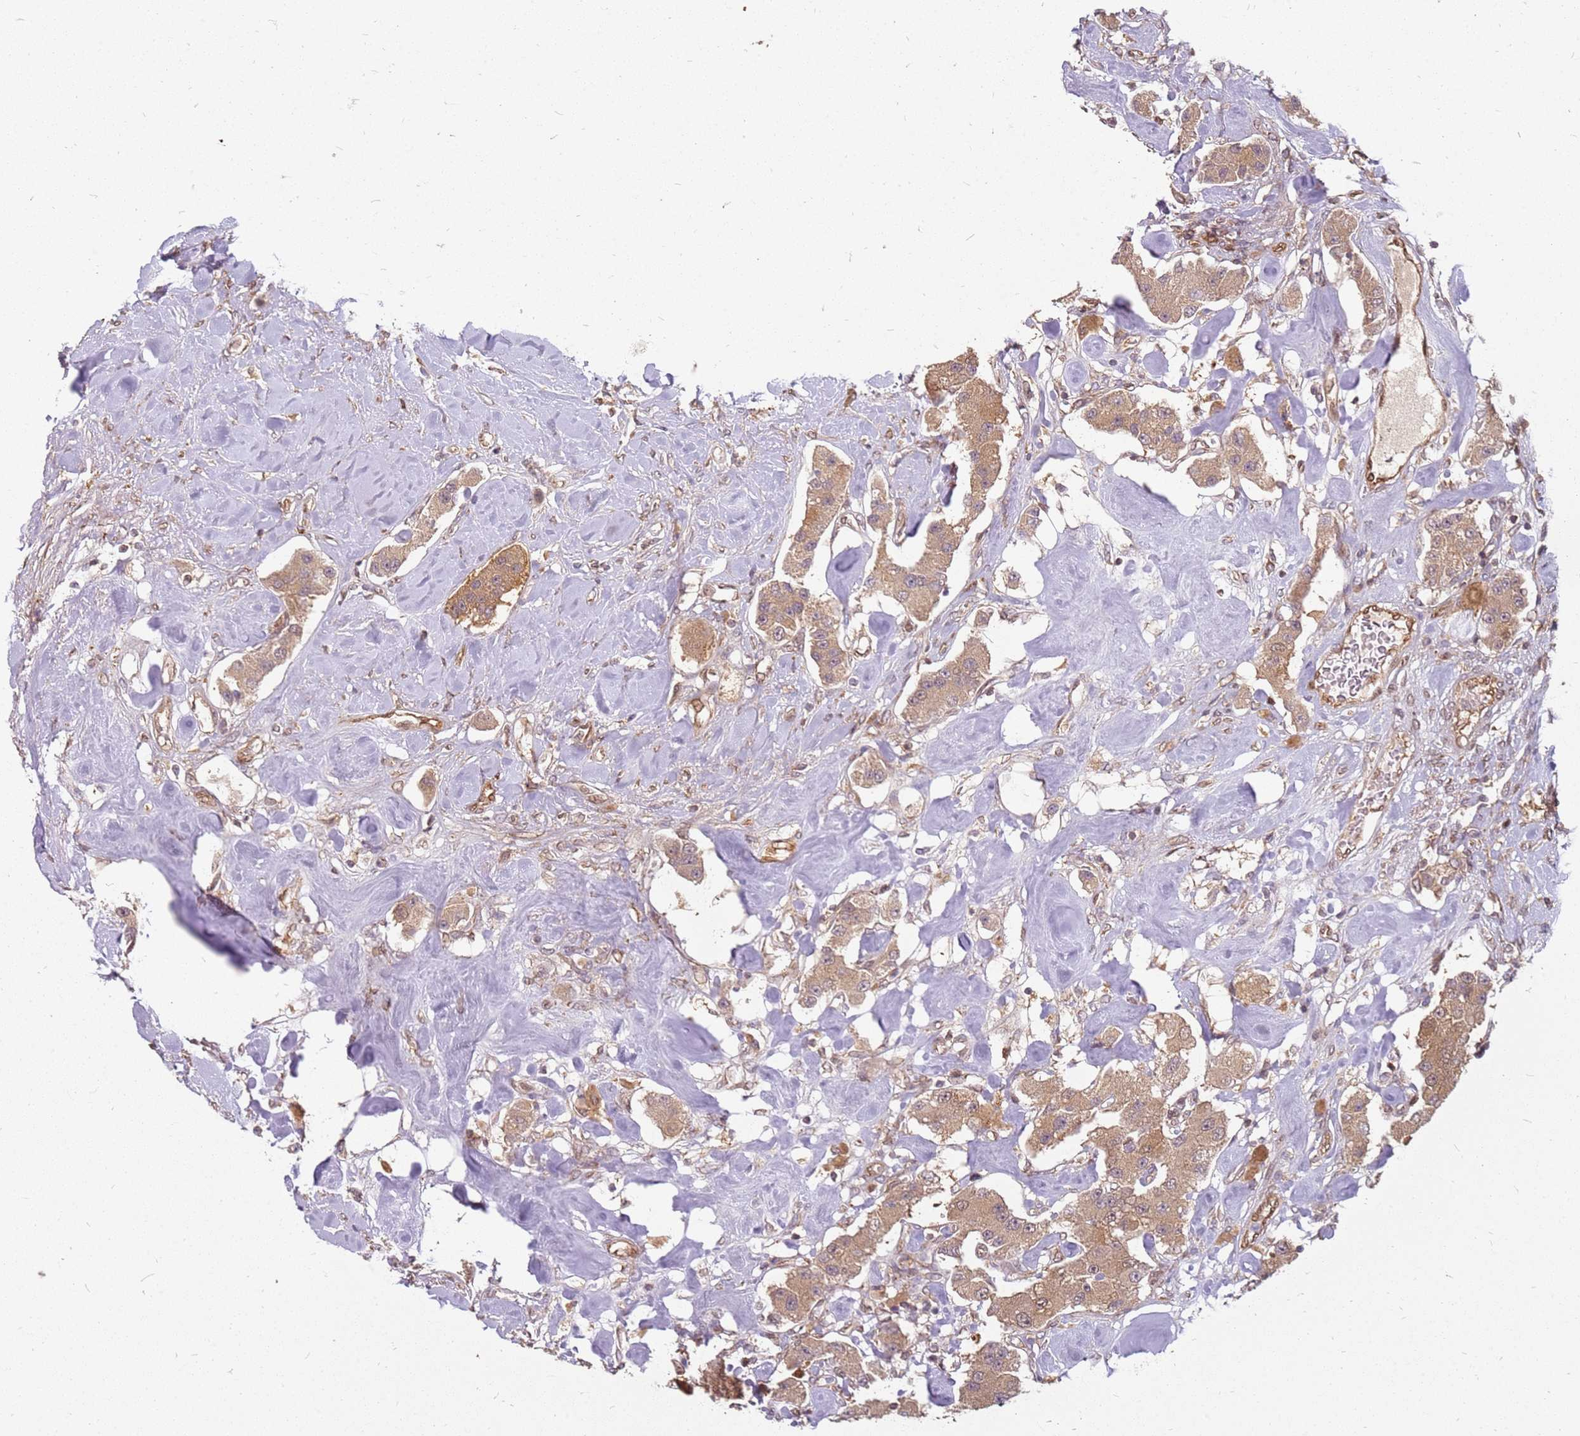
{"staining": {"intensity": "moderate", "quantity": ">75%", "location": "cytoplasmic/membranous,nuclear"}, "tissue": "carcinoid", "cell_type": "Tumor cells", "image_type": "cancer", "snomed": [{"axis": "morphology", "description": "Carcinoid, malignant, NOS"}, {"axis": "topography", "description": "Pancreas"}], "caption": "Carcinoid stained for a protein demonstrates moderate cytoplasmic/membranous and nuclear positivity in tumor cells.", "gene": "NUDT14", "patient": {"sex": "male", "age": 41}}